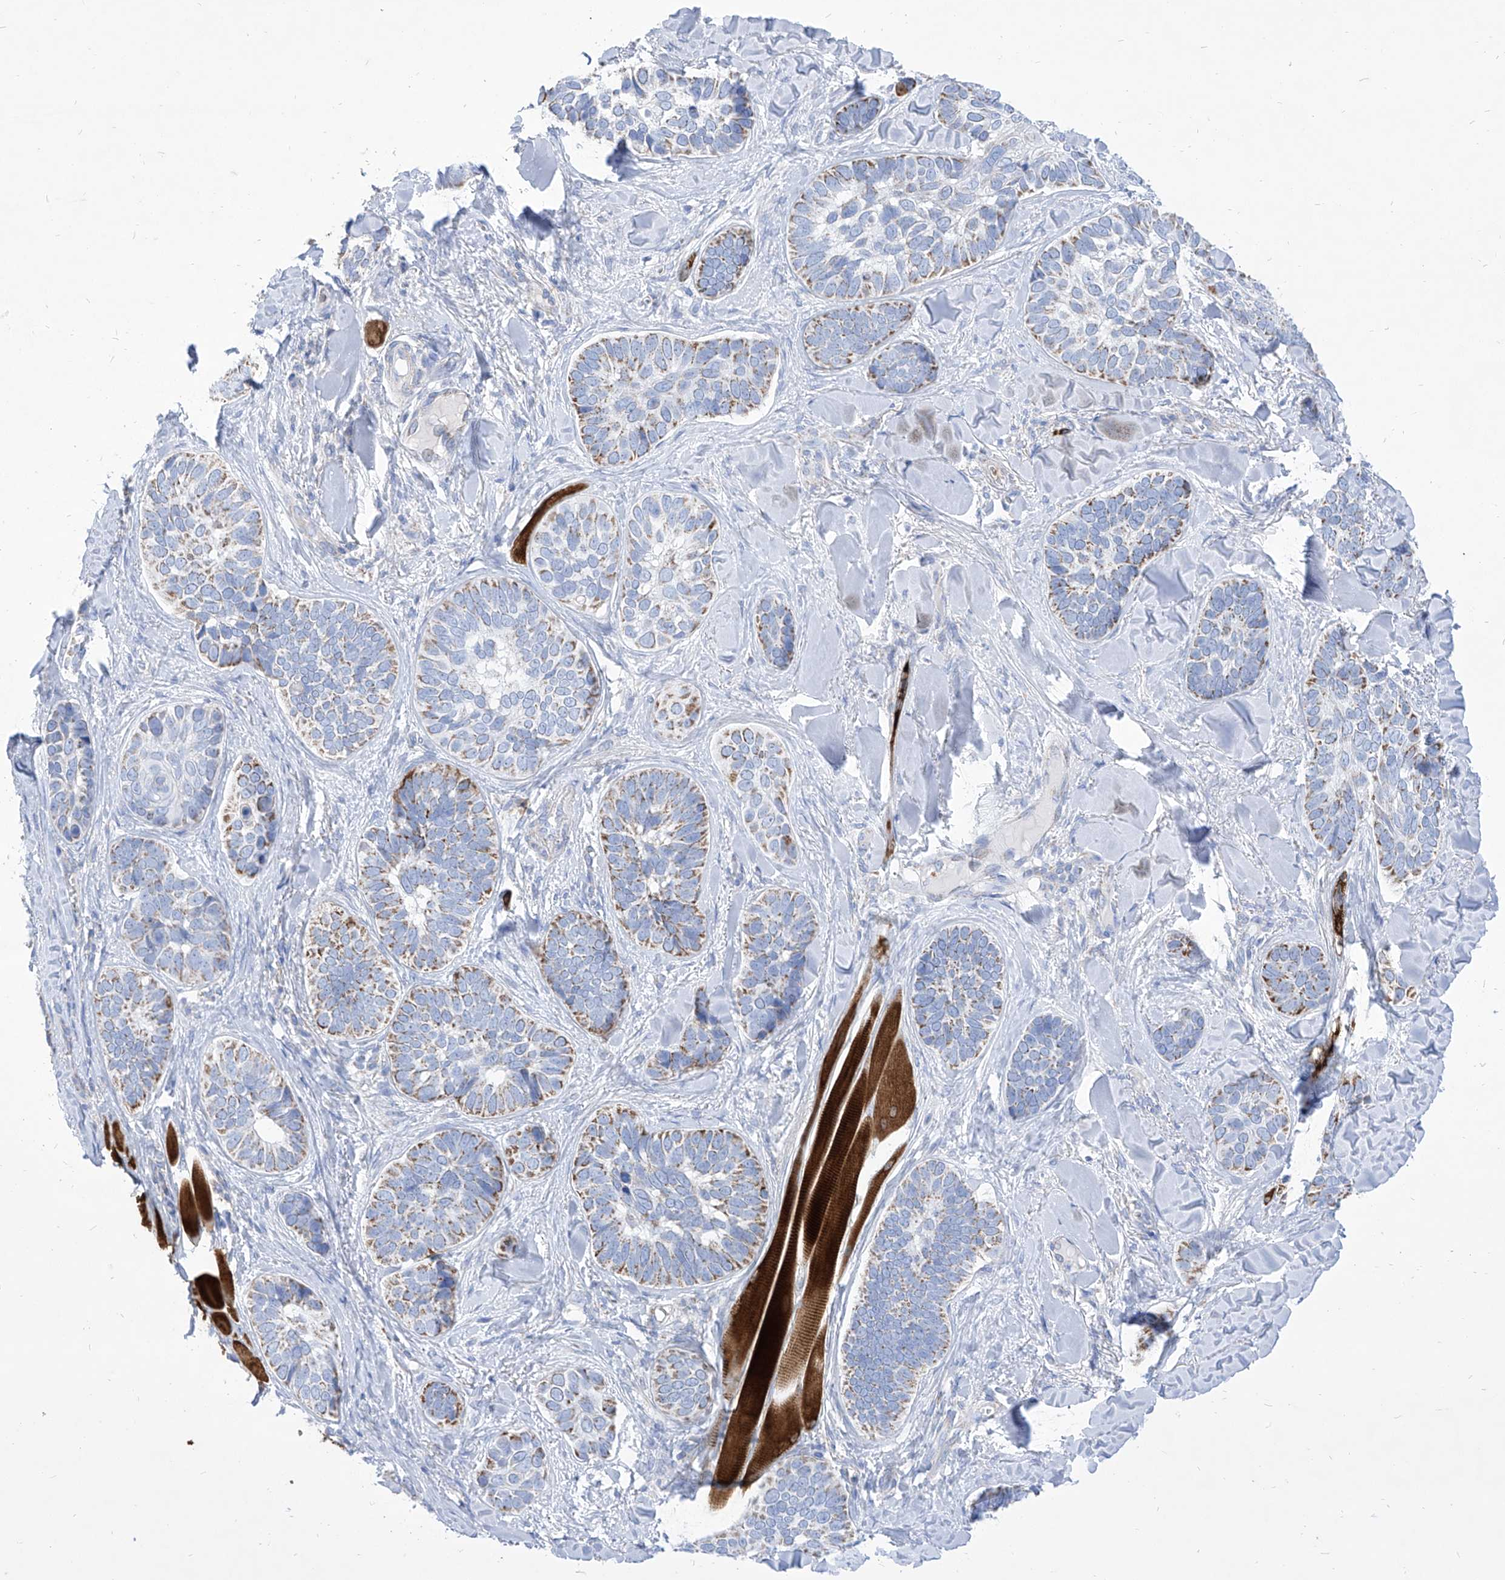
{"staining": {"intensity": "moderate", "quantity": "25%-75%", "location": "cytoplasmic/membranous"}, "tissue": "skin cancer", "cell_type": "Tumor cells", "image_type": "cancer", "snomed": [{"axis": "morphology", "description": "Basal cell carcinoma"}, {"axis": "topography", "description": "Skin"}], "caption": "The histopathology image demonstrates immunohistochemical staining of skin basal cell carcinoma. There is moderate cytoplasmic/membranous positivity is present in approximately 25%-75% of tumor cells. (DAB IHC with brightfield microscopy, high magnification).", "gene": "COQ3", "patient": {"sex": "male", "age": 62}}